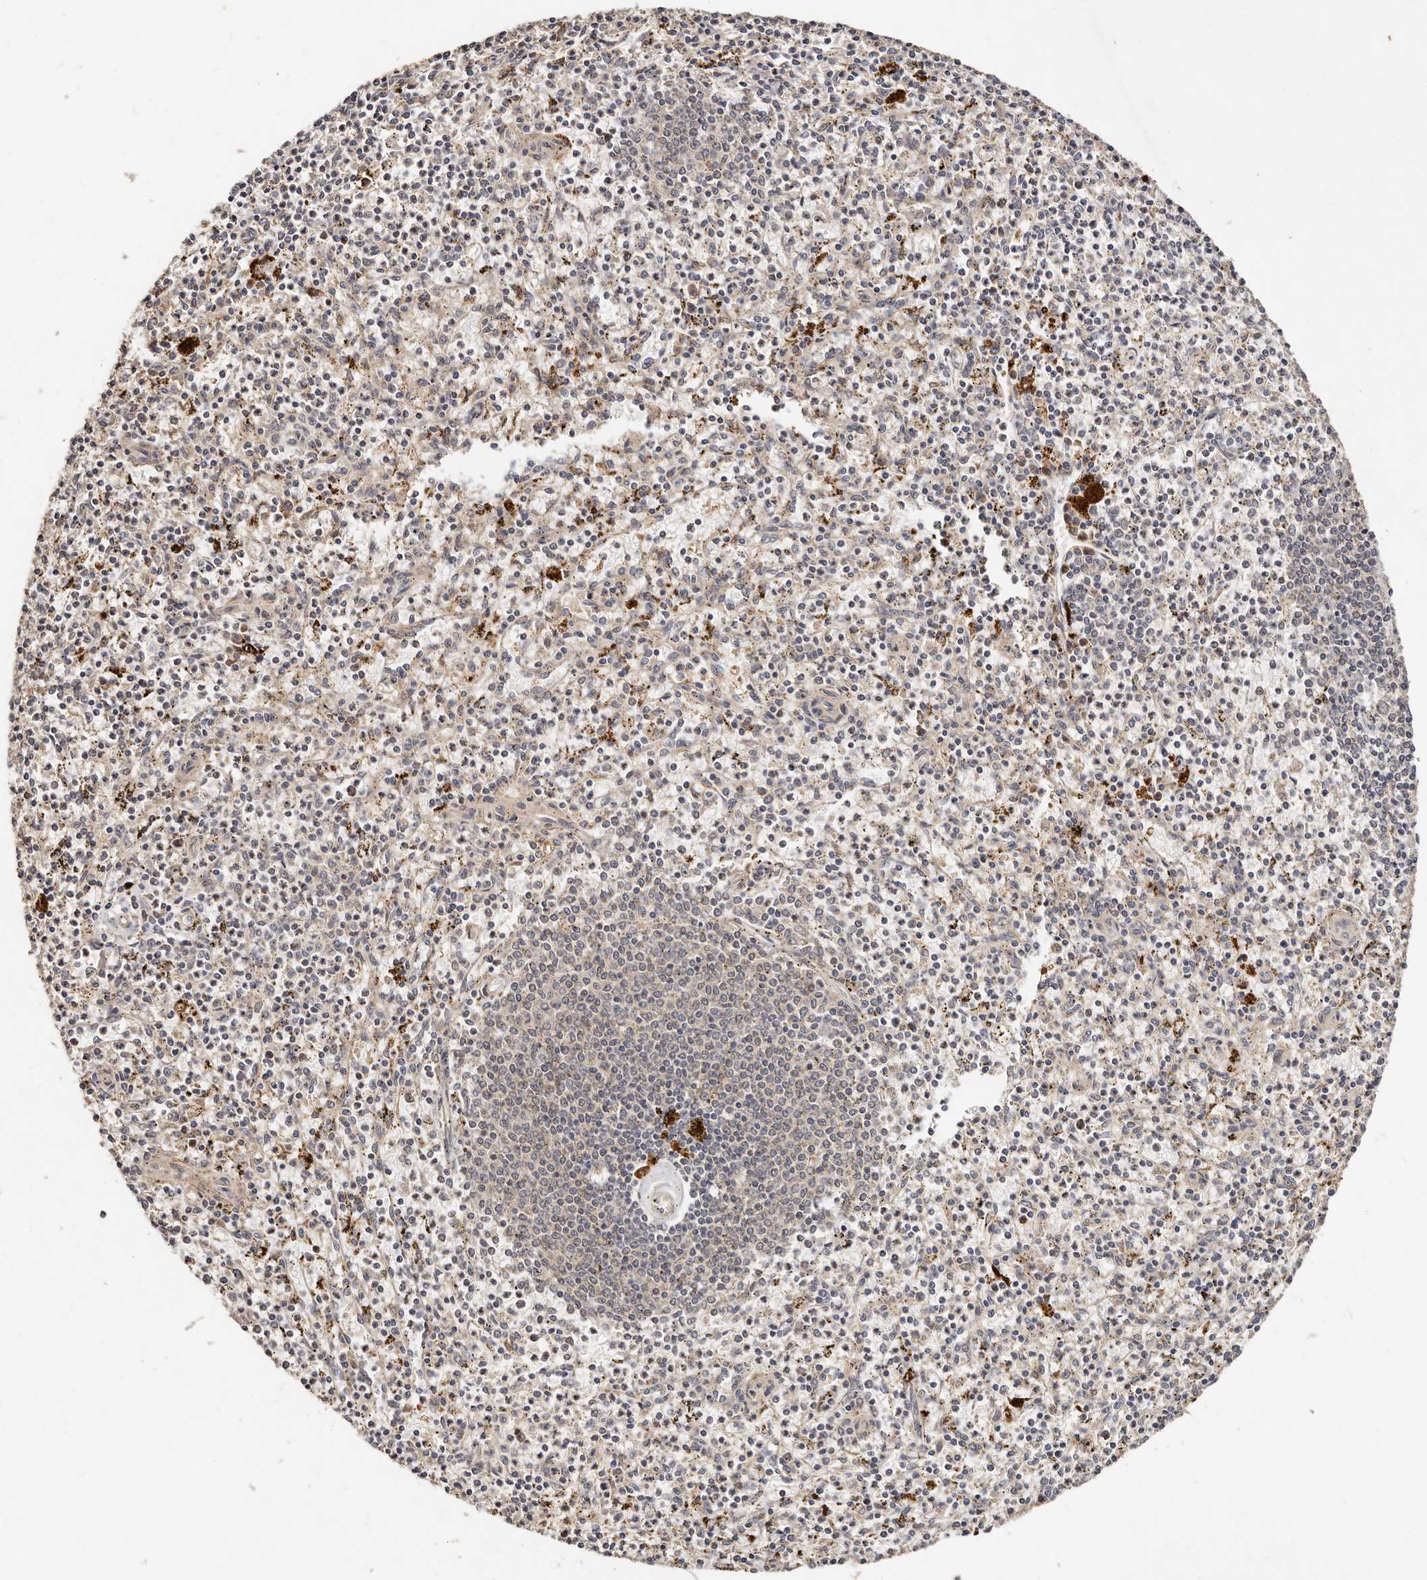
{"staining": {"intensity": "weak", "quantity": "<25%", "location": "cytoplasmic/membranous"}, "tissue": "spleen", "cell_type": "Cells in red pulp", "image_type": "normal", "snomed": [{"axis": "morphology", "description": "Normal tissue, NOS"}, {"axis": "topography", "description": "Spleen"}], "caption": "A histopathology image of spleen stained for a protein demonstrates no brown staining in cells in red pulp.", "gene": "DENND11", "patient": {"sex": "male", "age": 72}}